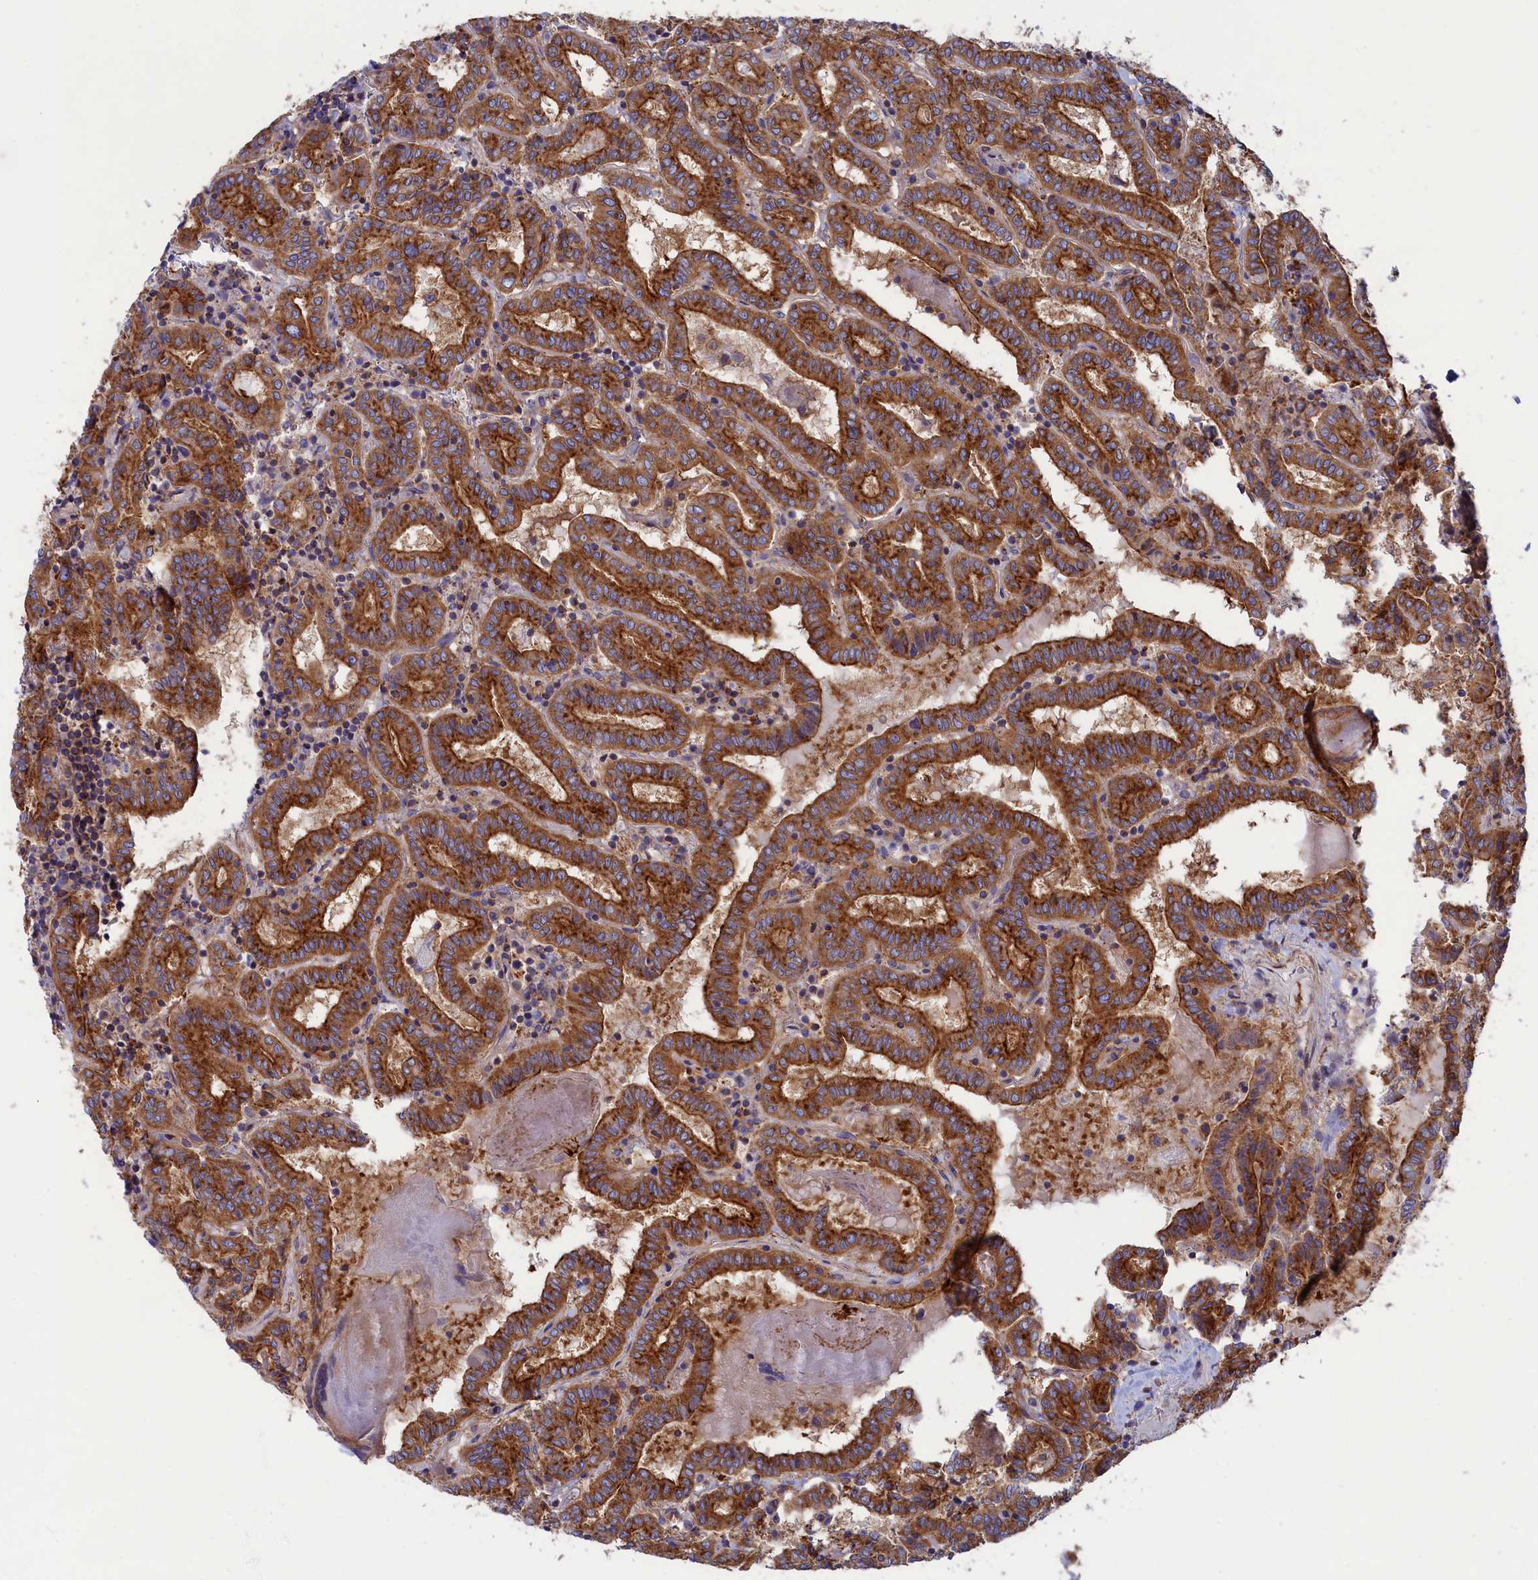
{"staining": {"intensity": "strong", "quantity": ">75%", "location": "cytoplasmic/membranous"}, "tissue": "thyroid cancer", "cell_type": "Tumor cells", "image_type": "cancer", "snomed": [{"axis": "morphology", "description": "Papillary adenocarcinoma, NOS"}, {"axis": "topography", "description": "Thyroid gland"}], "caption": "This image demonstrates thyroid cancer stained with immunohistochemistry (IHC) to label a protein in brown. The cytoplasmic/membranous of tumor cells show strong positivity for the protein. Nuclei are counter-stained blue.", "gene": "SCAMP4", "patient": {"sex": "female", "age": 72}}